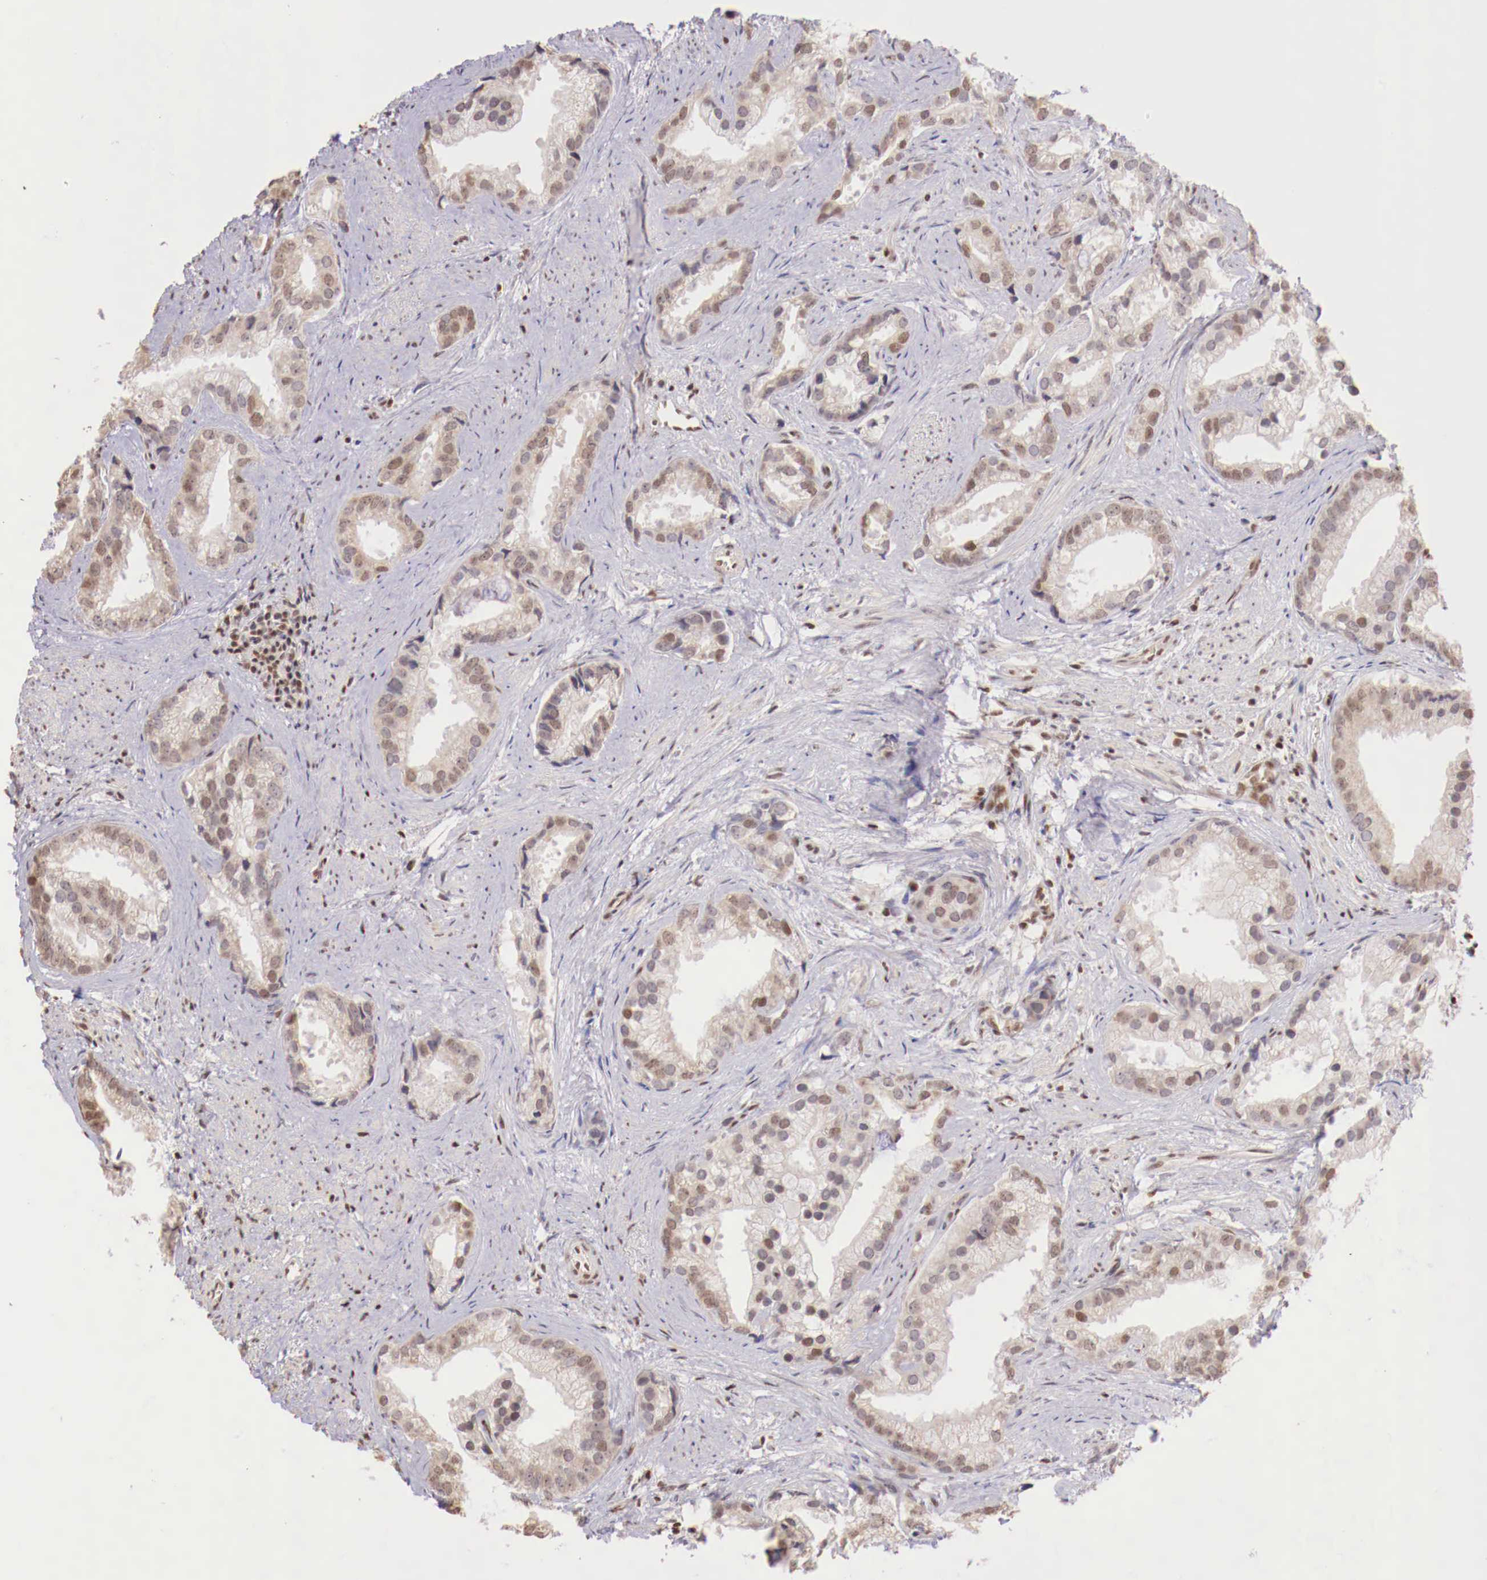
{"staining": {"intensity": "weak", "quantity": "<25%", "location": "nuclear"}, "tissue": "prostate cancer", "cell_type": "Tumor cells", "image_type": "cancer", "snomed": [{"axis": "morphology", "description": "Adenocarcinoma, Medium grade"}, {"axis": "topography", "description": "Prostate"}], "caption": "The histopathology image demonstrates no significant expression in tumor cells of prostate cancer.", "gene": "SP1", "patient": {"sex": "male", "age": 65}}